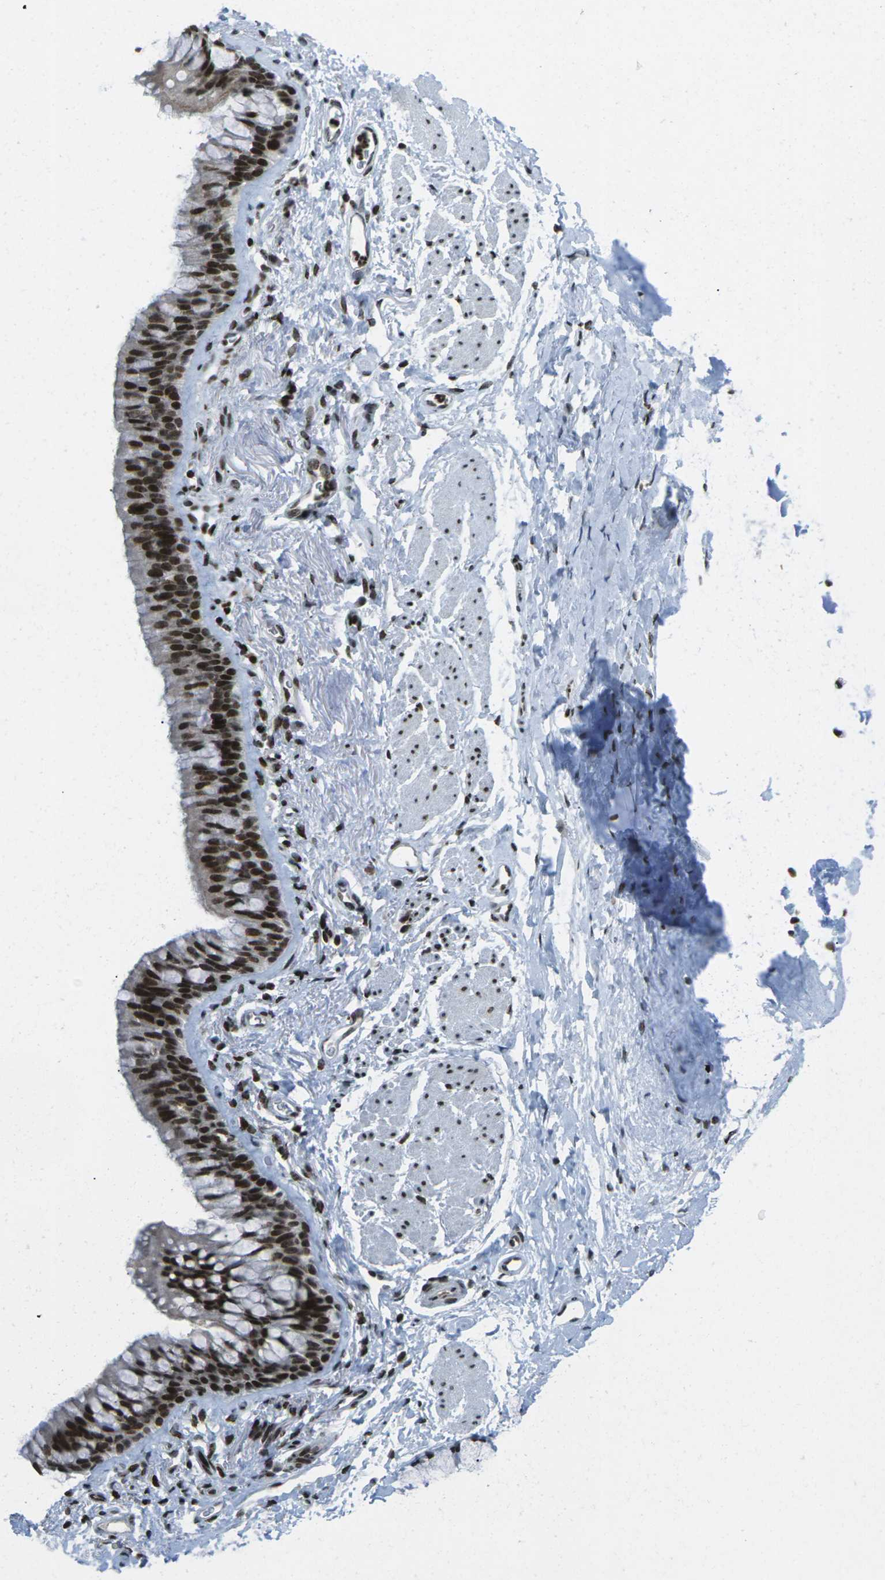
{"staining": {"intensity": "strong", "quantity": ">75%", "location": "nuclear"}, "tissue": "adipose tissue", "cell_type": "Adipocytes", "image_type": "normal", "snomed": [{"axis": "morphology", "description": "Normal tissue, NOS"}, {"axis": "topography", "description": "Cartilage tissue"}, {"axis": "topography", "description": "Bronchus"}], "caption": "IHC micrograph of benign adipose tissue stained for a protein (brown), which demonstrates high levels of strong nuclear expression in about >75% of adipocytes.", "gene": "EME1", "patient": {"sex": "female", "age": 53}}